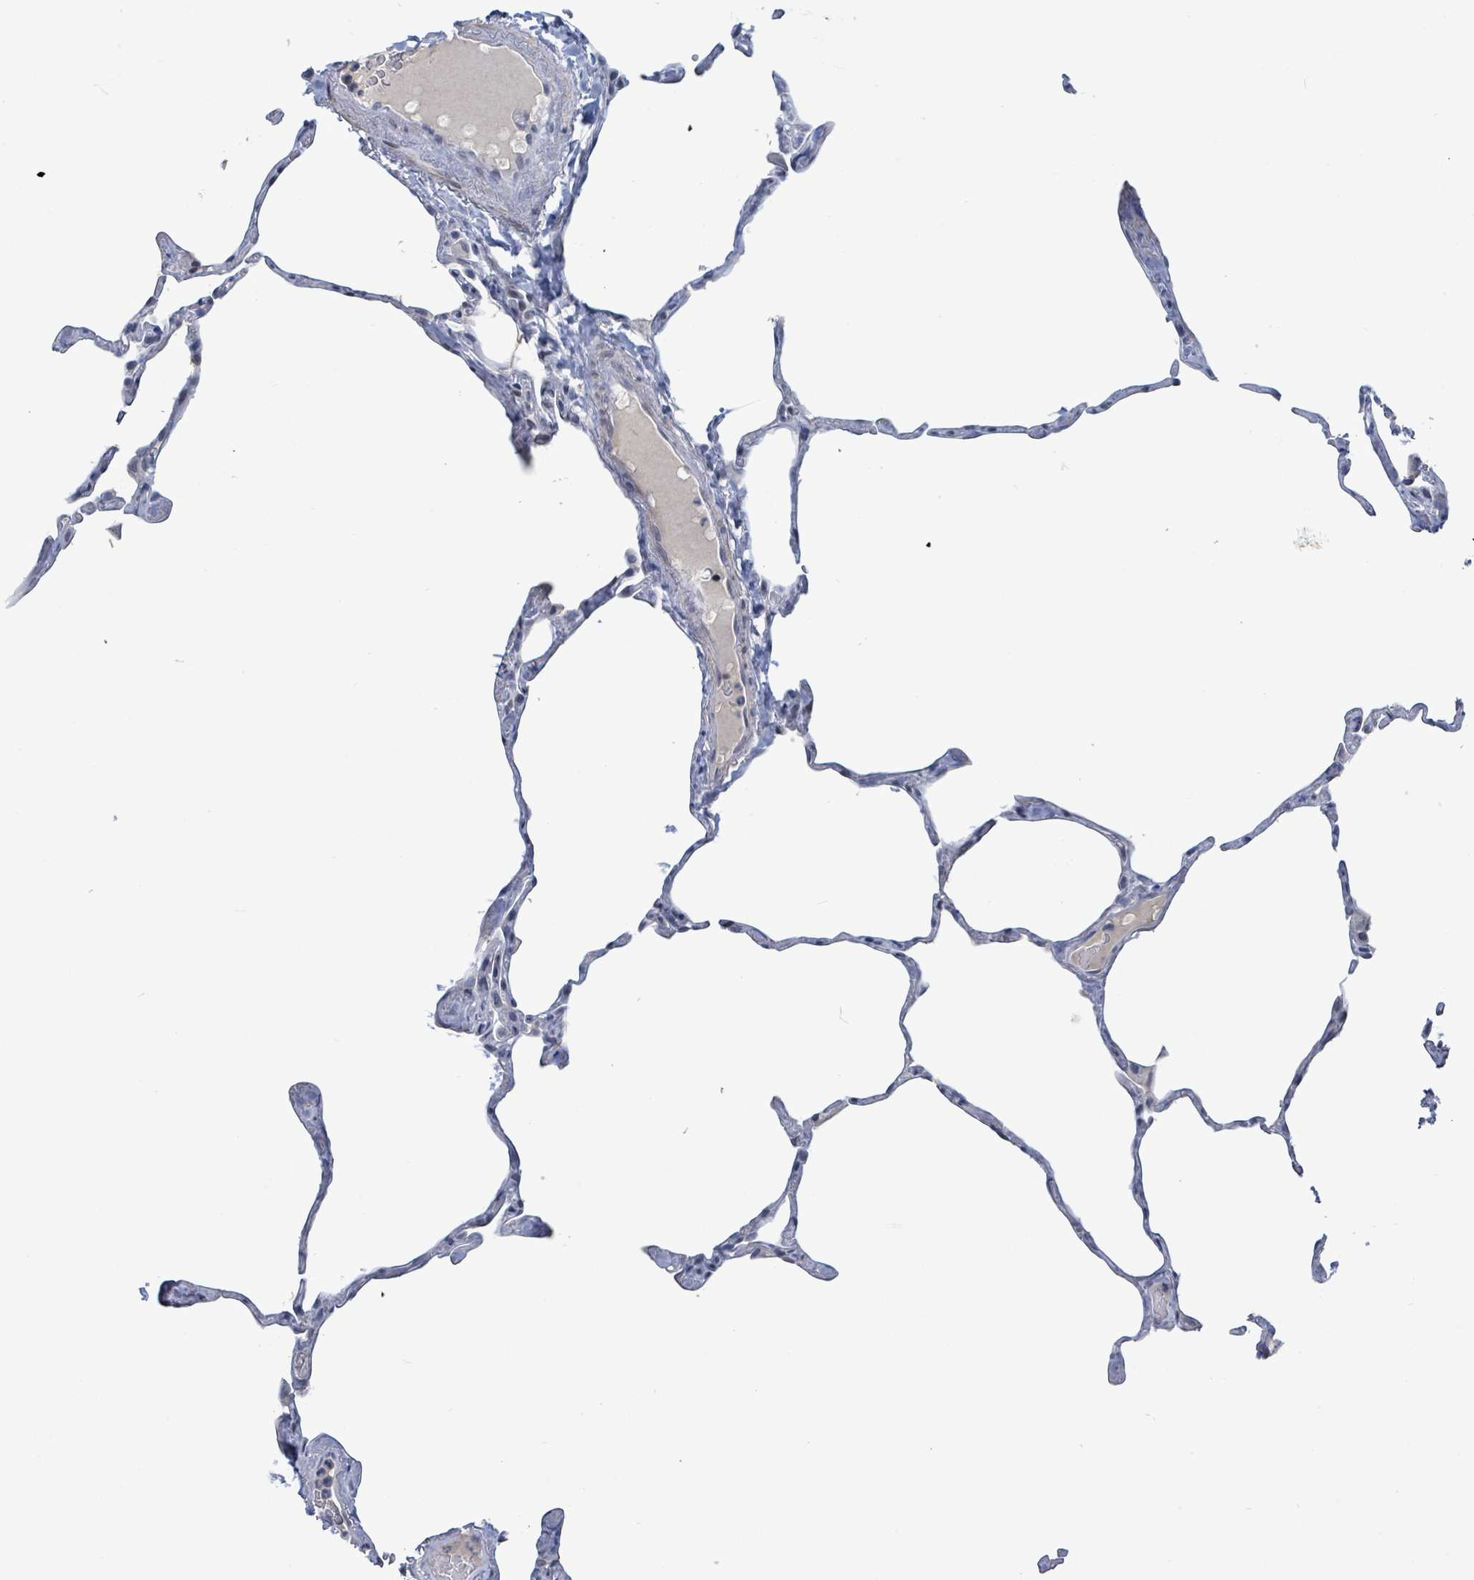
{"staining": {"intensity": "negative", "quantity": "none", "location": "none"}, "tissue": "lung", "cell_type": "Alveolar cells", "image_type": "normal", "snomed": [{"axis": "morphology", "description": "Normal tissue, NOS"}, {"axis": "topography", "description": "Lung"}], "caption": "IHC image of benign lung stained for a protein (brown), which shows no positivity in alveolar cells.", "gene": "NTN3", "patient": {"sex": "male", "age": 65}}